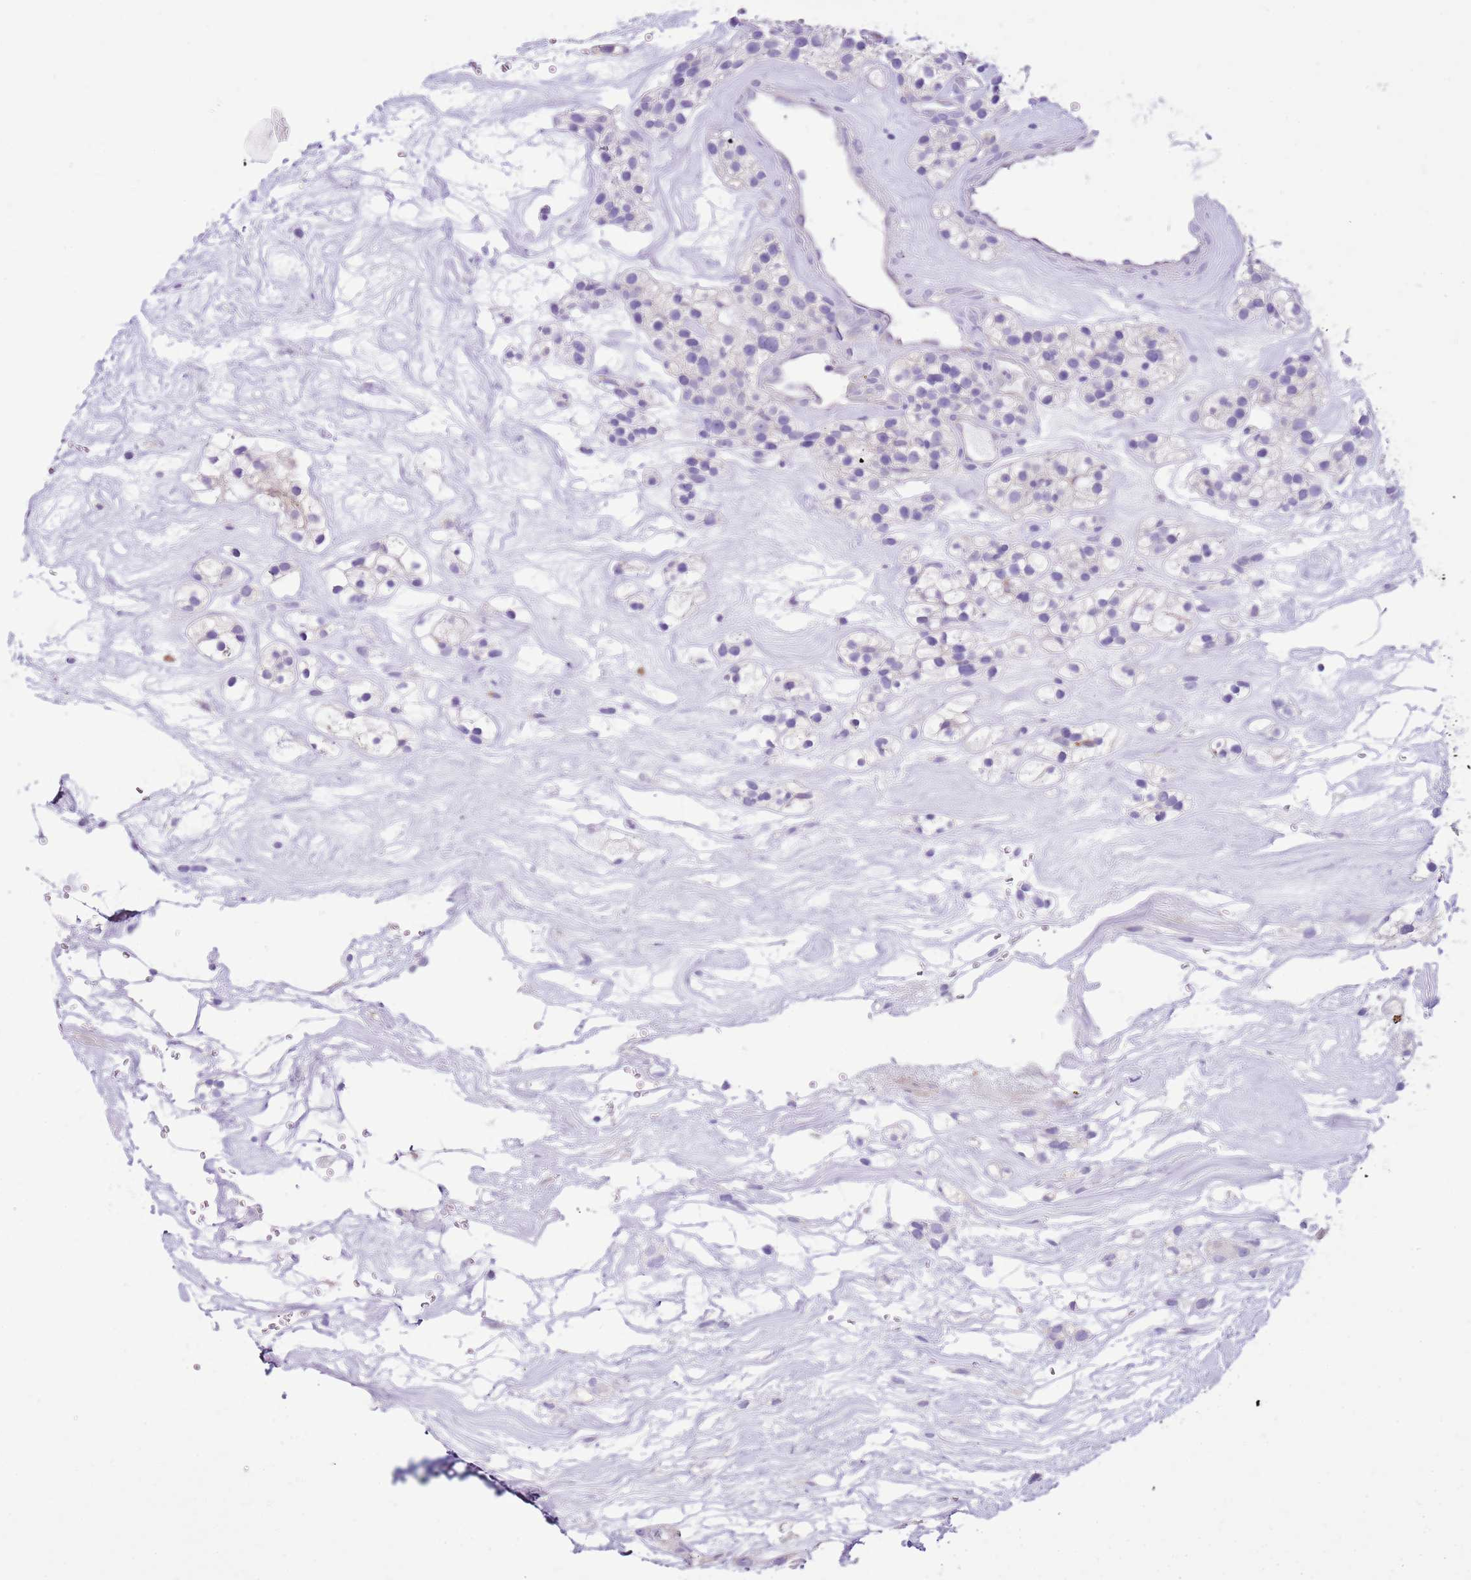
{"staining": {"intensity": "negative", "quantity": "none", "location": "none"}, "tissue": "renal cancer", "cell_type": "Tumor cells", "image_type": "cancer", "snomed": [{"axis": "morphology", "description": "Adenocarcinoma, NOS"}, {"axis": "topography", "description": "Kidney"}], "caption": "Tumor cells are negative for protein expression in human renal adenocarcinoma. (DAB (3,3'-diaminobenzidine) IHC with hematoxylin counter stain).", "gene": "AAR2", "patient": {"sex": "female", "age": 57}}